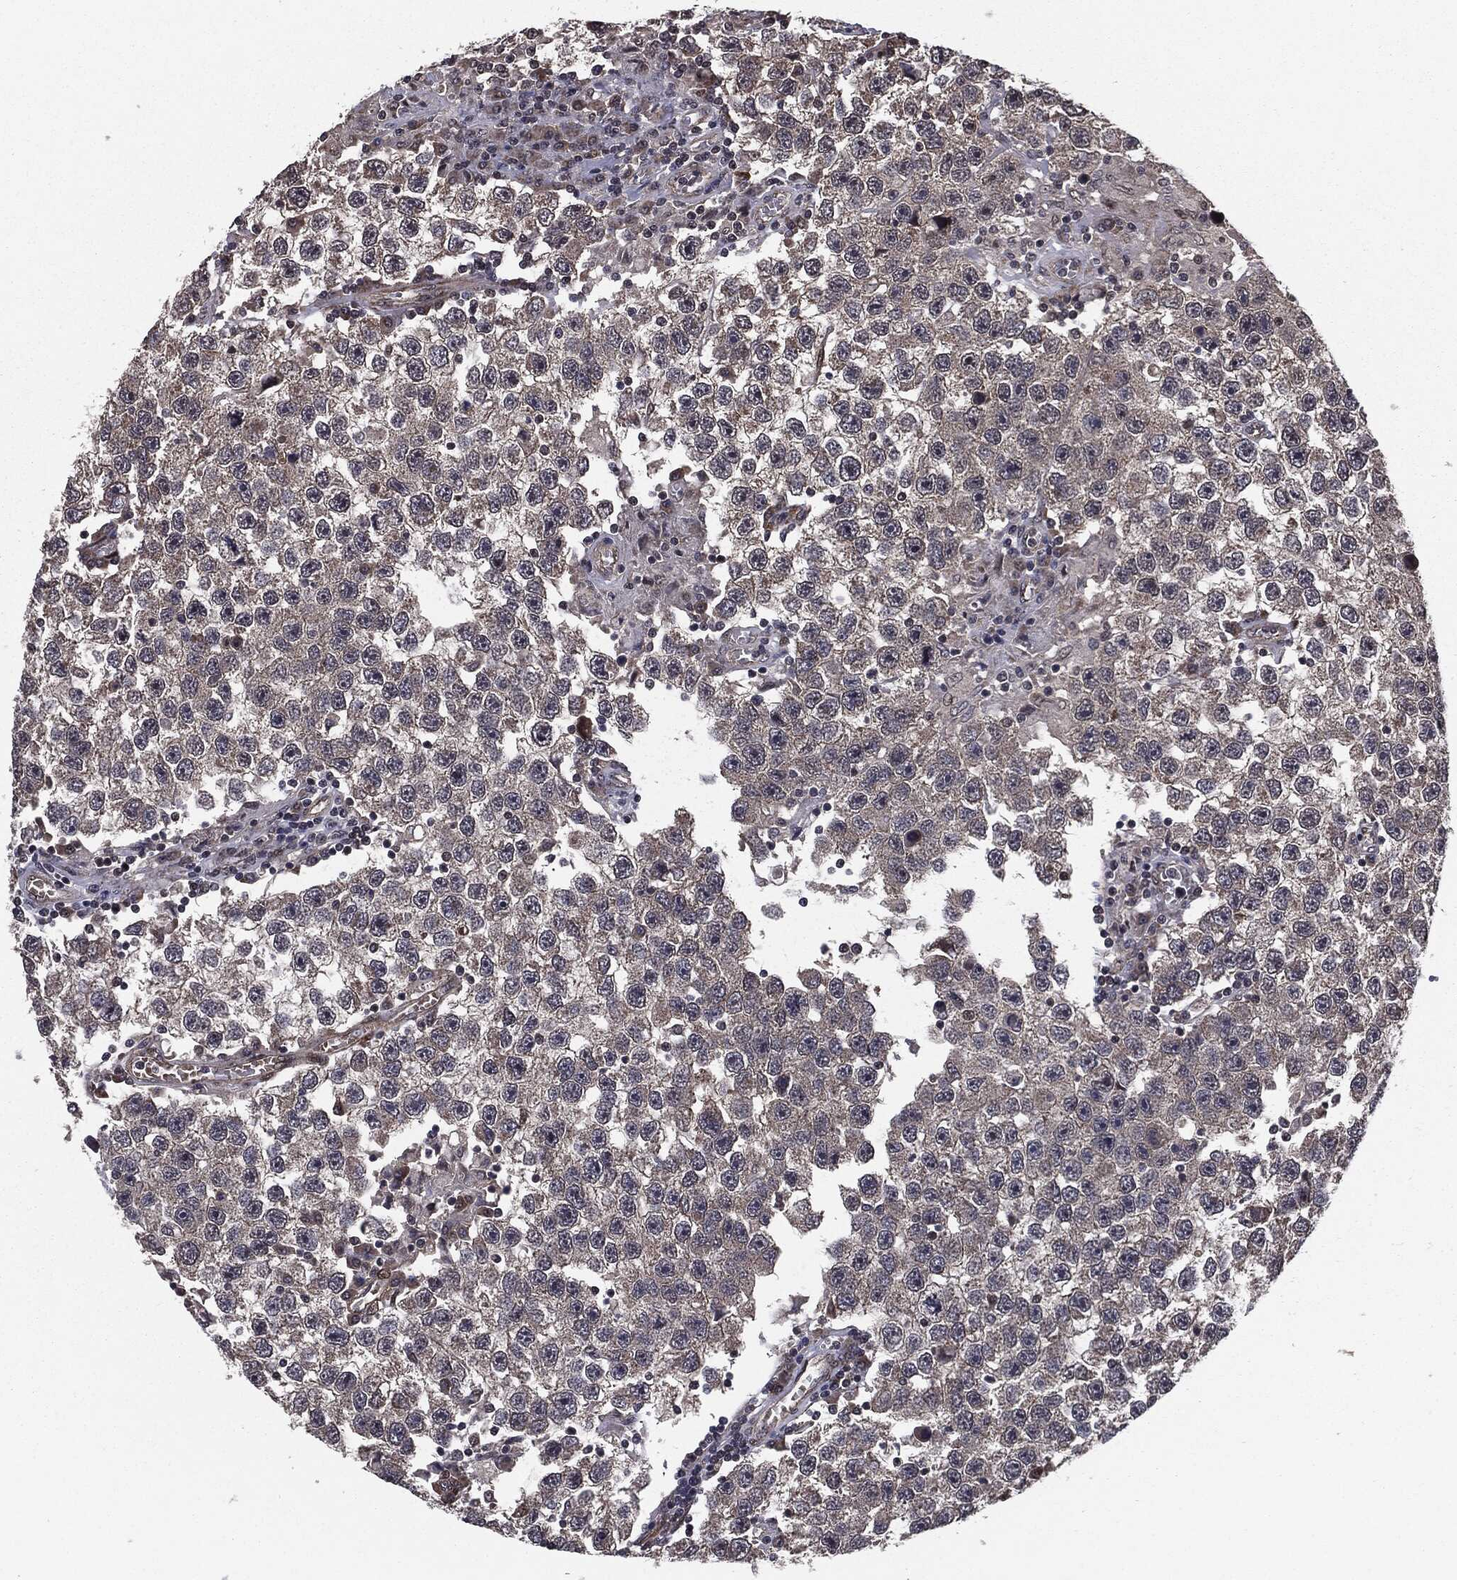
{"staining": {"intensity": "negative", "quantity": "none", "location": "none"}, "tissue": "testis cancer", "cell_type": "Tumor cells", "image_type": "cancer", "snomed": [{"axis": "morphology", "description": "Seminoma, NOS"}, {"axis": "topography", "description": "Testis"}], "caption": "Immunohistochemistry histopathology image of neoplastic tissue: human testis seminoma stained with DAB exhibits no significant protein positivity in tumor cells.", "gene": "PTPA", "patient": {"sex": "male", "age": 26}}